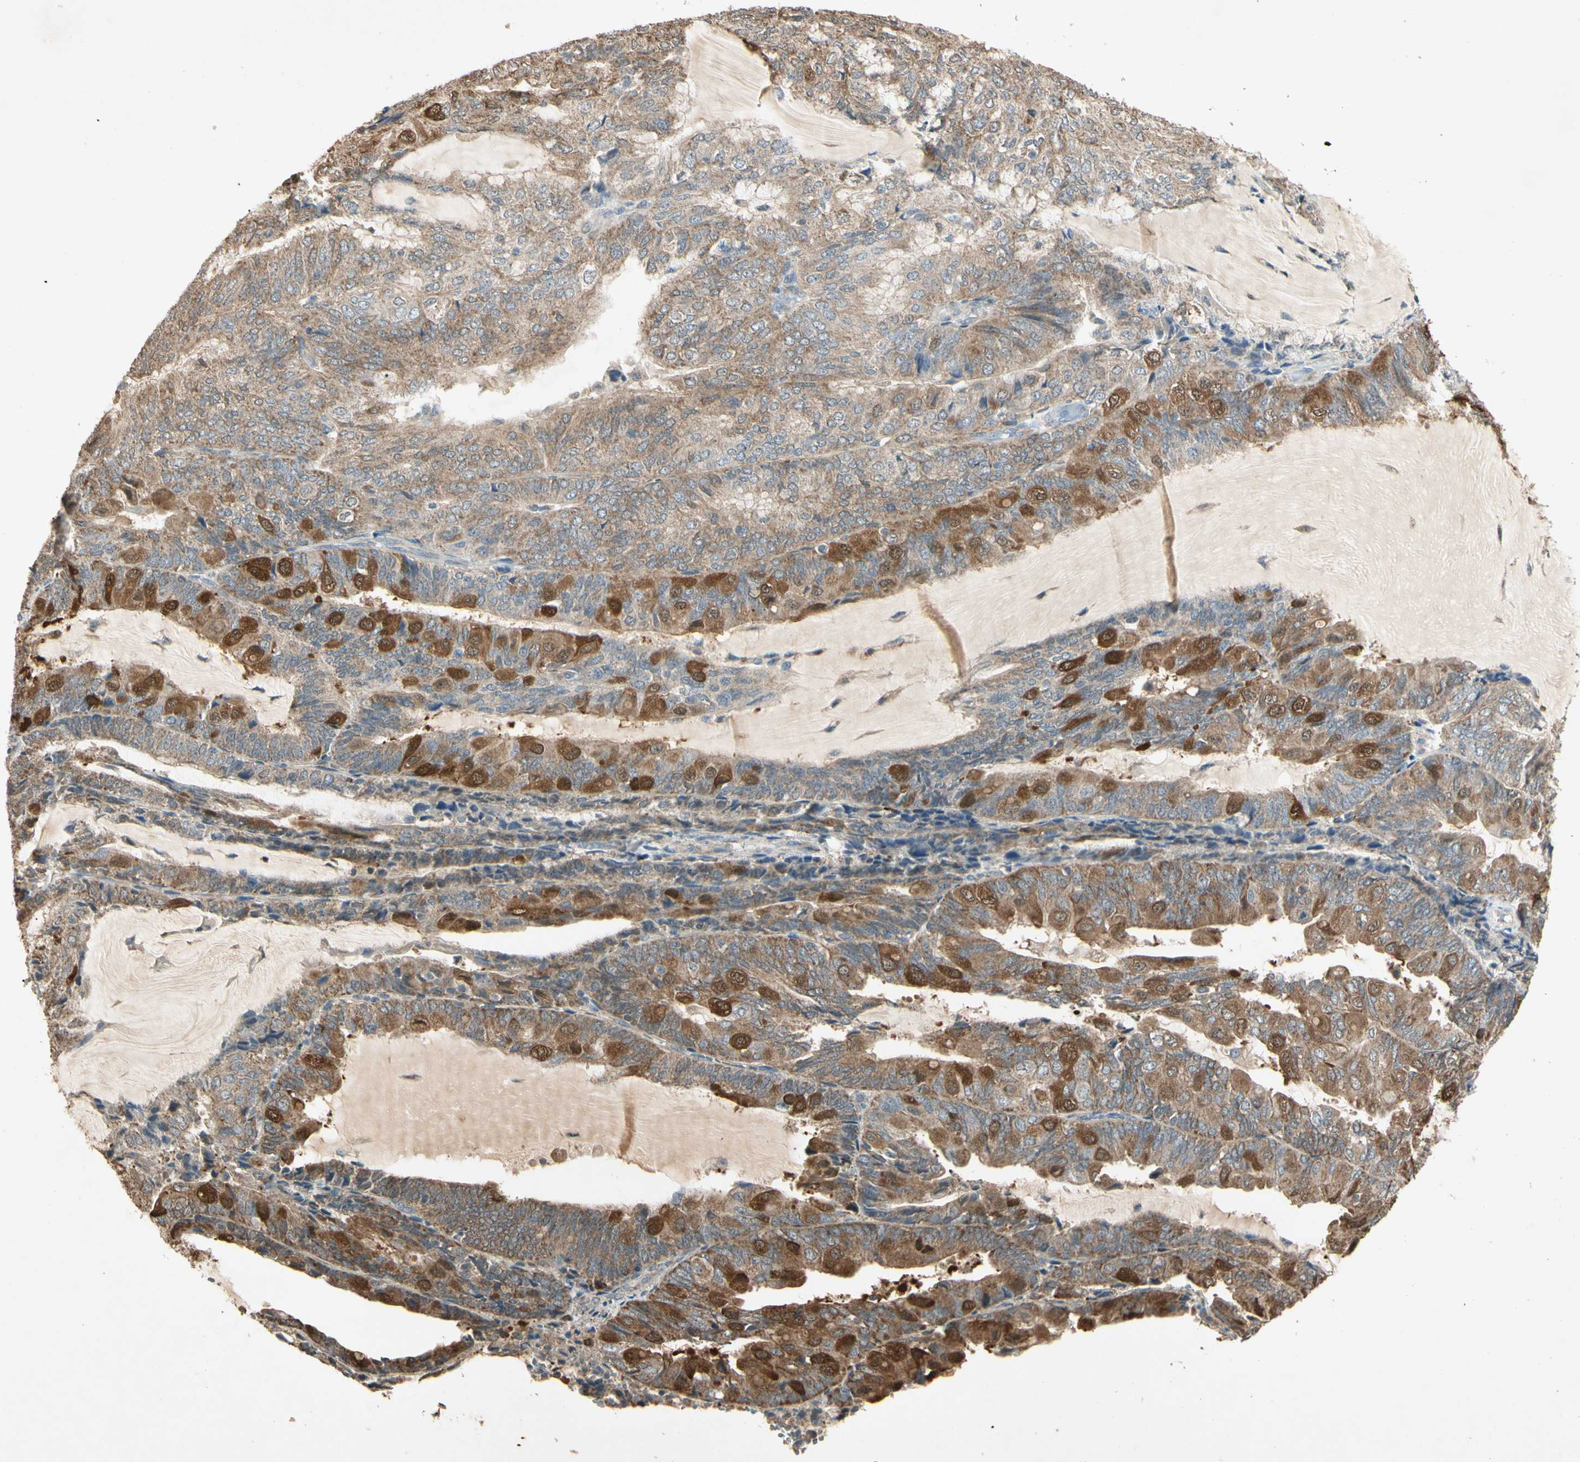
{"staining": {"intensity": "moderate", "quantity": ">75%", "location": "cytoplasmic/membranous,nuclear"}, "tissue": "endometrial cancer", "cell_type": "Tumor cells", "image_type": "cancer", "snomed": [{"axis": "morphology", "description": "Adenocarcinoma, NOS"}, {"axis": "topography", "description": "Endometrium"}], "caption": "Endometrial cancer (adenocarcinoma) stained with immunohistochemistry (IHC) exhibits moderate cytoplasmic/membranous and nuclear staining in approximately >75% of tumor cells.", "gene": "PRDX5", "patient": {"sex": "female", "age": 81}}